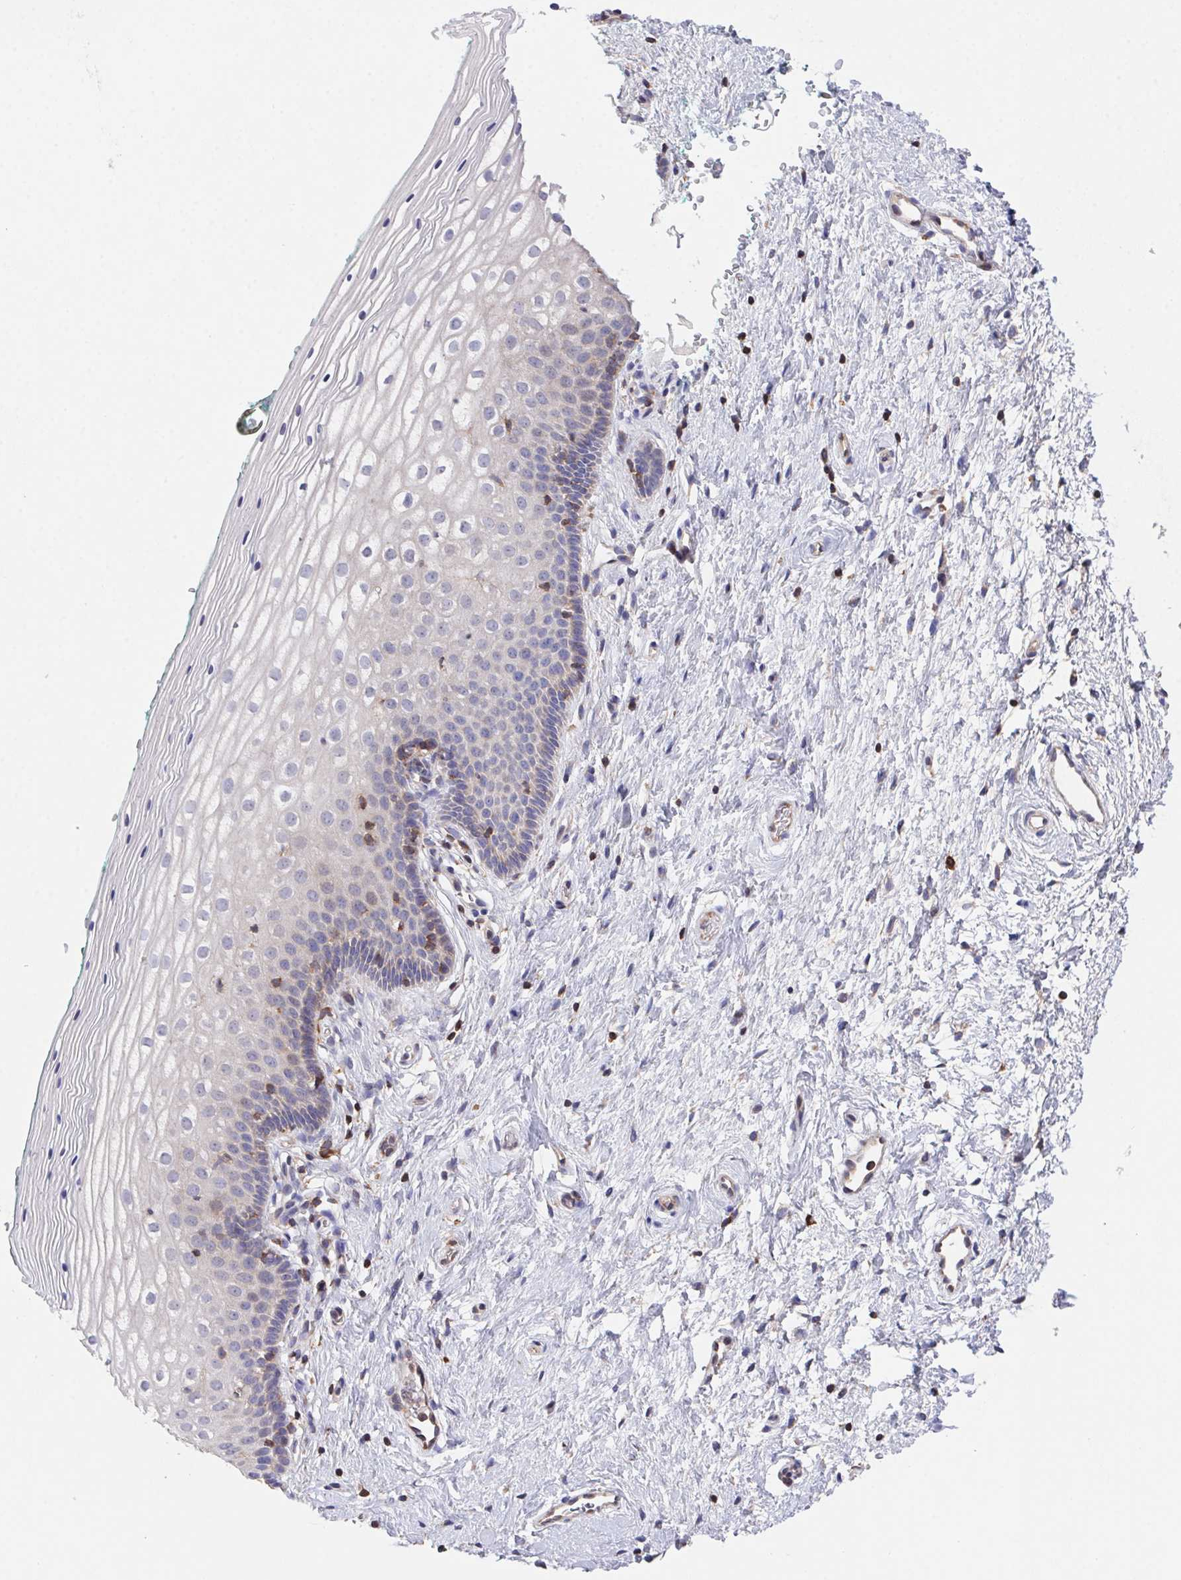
{"staining": {"intensity": "negative", "quantity": "none", "location": "none"}, "tissue": "vagina", "cell_type": "Squamous epithelial cells", "image_type": "normal", "snomed": [{"axis": "morphology", "description": "Normal tissue, NOS"}, {"axis": "topography", "description": "Vagina"}], "caption": "A histopathology image of vagina stained for a protein demonstrates no brown staining in squamous epithelial cells. (DAB IHC, high magnification).", "gene": "FAM241A", "patient": {"sex": "female", "age": 36}}